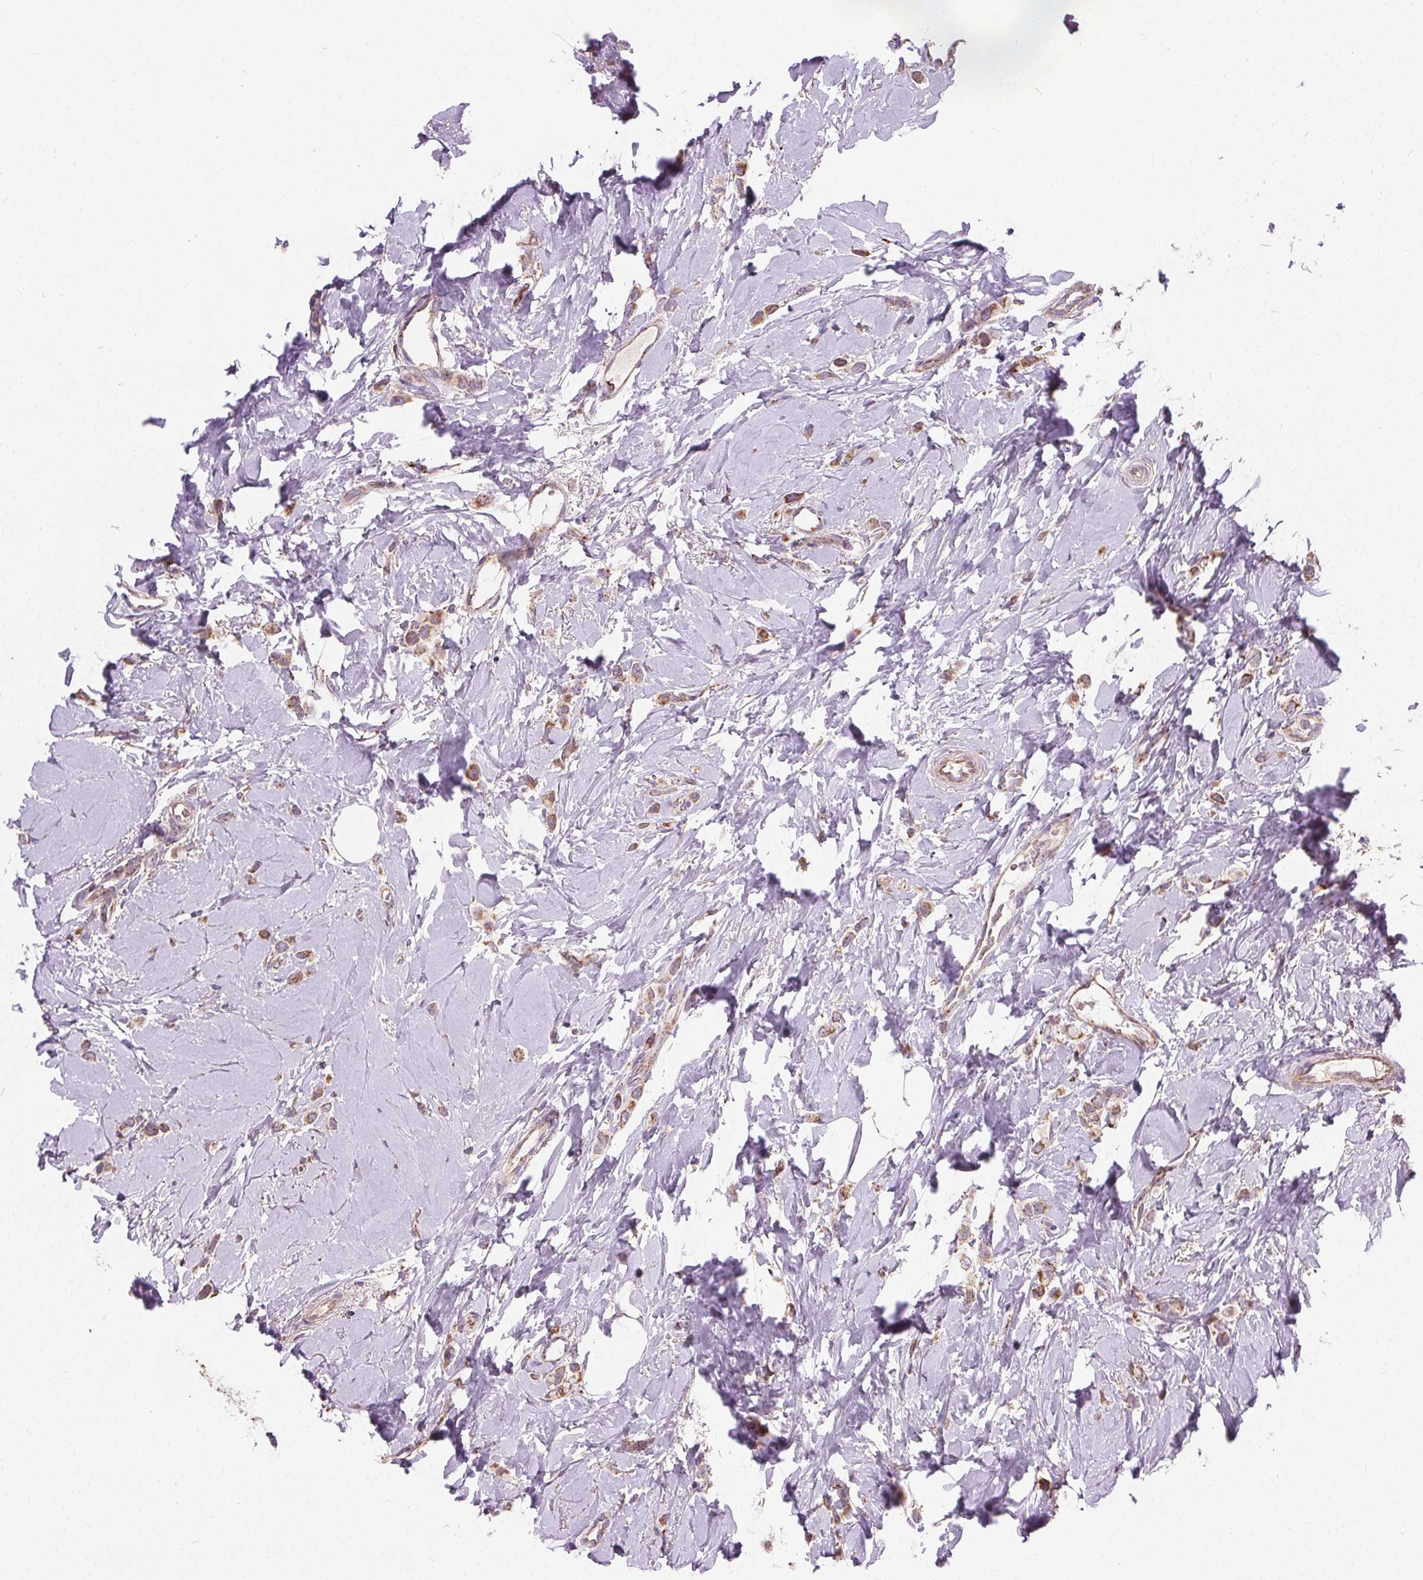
{"staining": {"intensity": "moderate", "quantity": ">75%", "location": "cytoplasmic/membranous"}, "tissue": "breast cancer", "cell_type": "Tumor cells", "image_type": "cancer", "snomed": [{"axis": "morphology", "description": "Lobular carcinoma"}, {"axis": "topography", "description": "Breast"}], "caption": "Protein analysis of breast lobular carcinoma tissue demonstrates moderate cytoplasmic/membranous positivity in about >75% of tumor cells. Immunohistochemistry (ihc) stains the protein of interest in brown and the nuclei are stained blue.", "gene": "GOLT1B", "patient": {"sex": "female", "age": 66}}